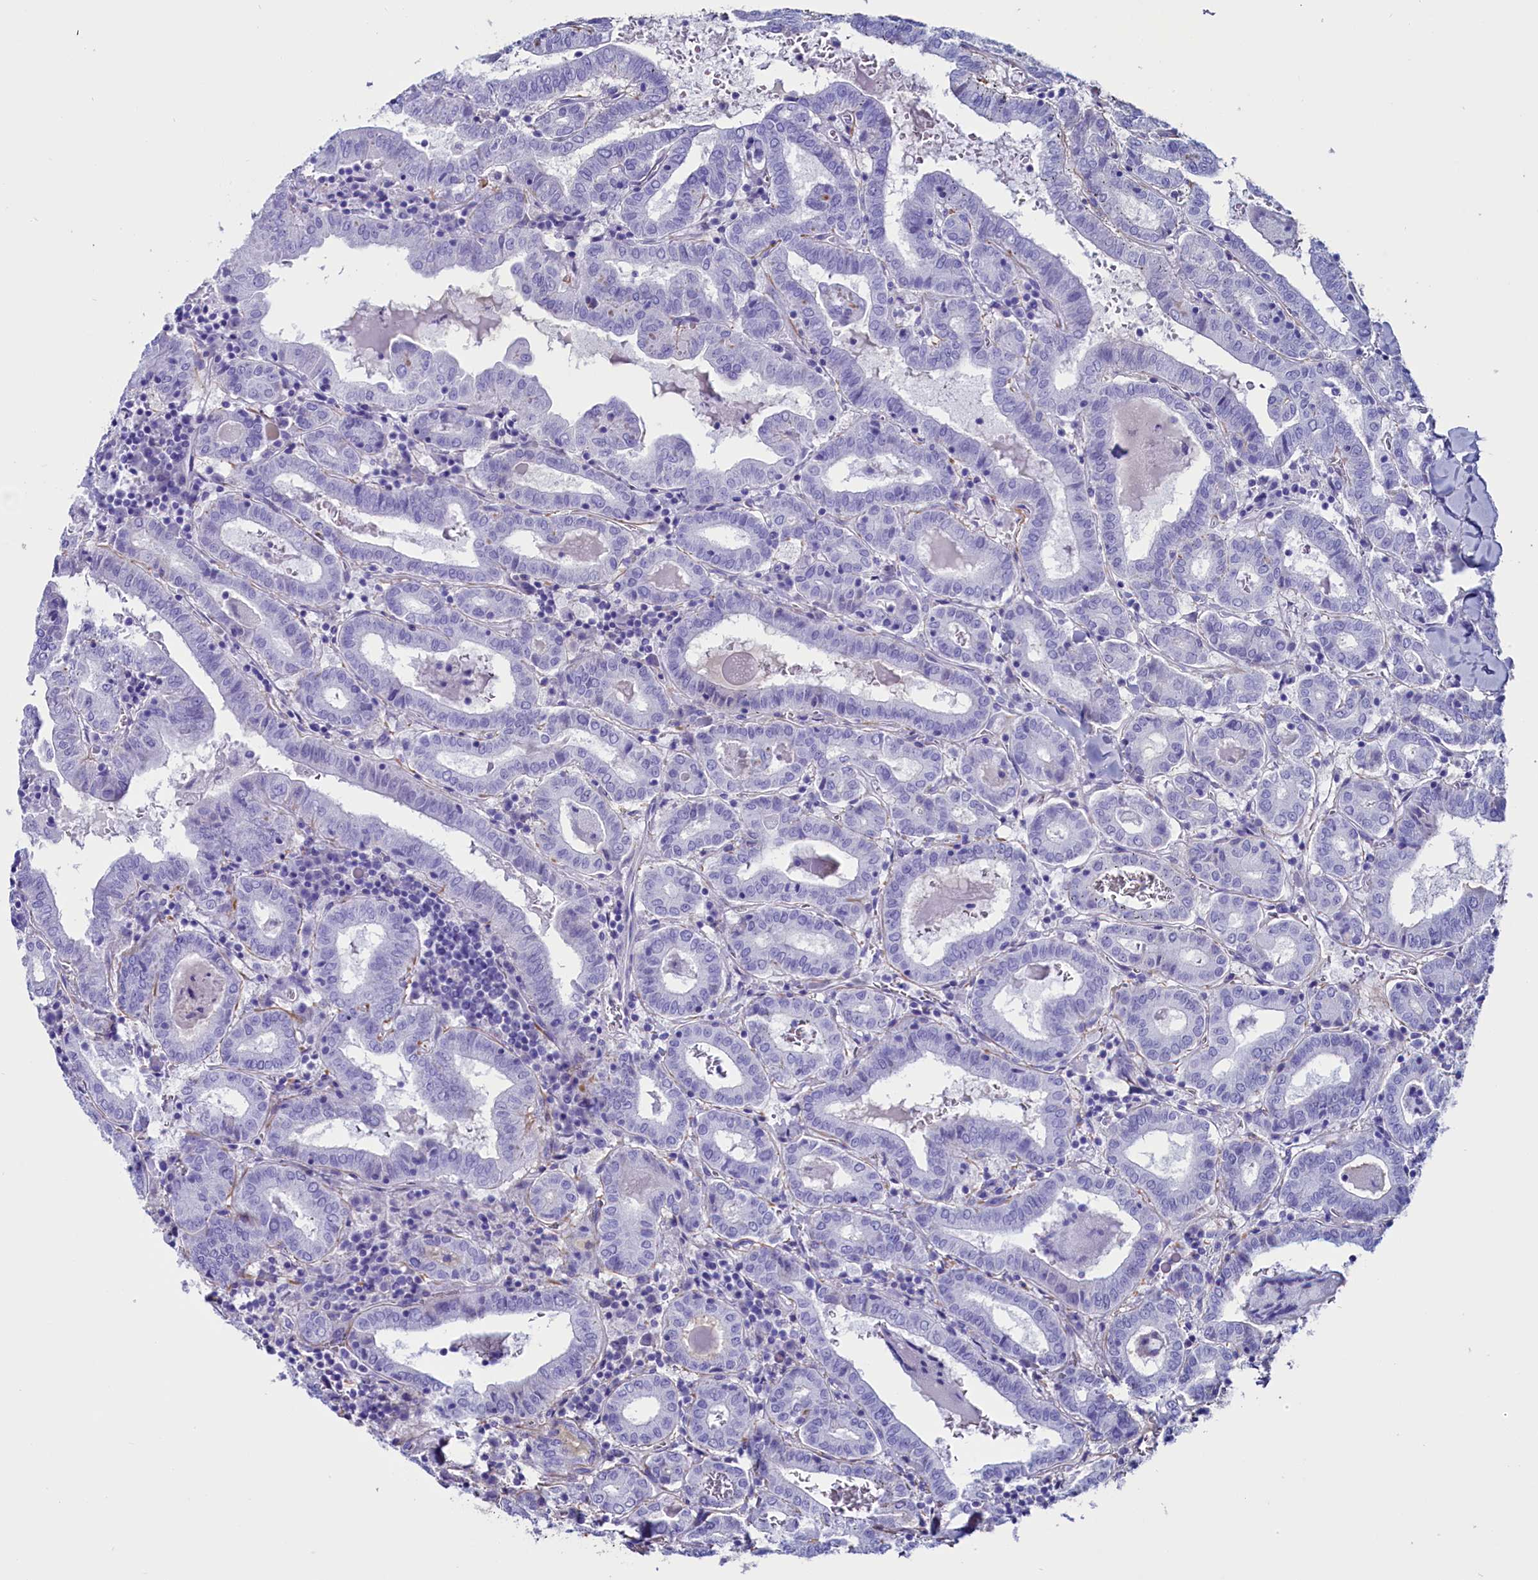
{"staining": {"intensity": "negative", "quantity": "none", "location": "none"}, "tissue": "thyroid cancer", "cell_type": "Tumor cells", "image_type": "cancer", "snomed": [{"axis": "morphology", "description": "Papillary adenocarcinoma, NOS"}, {"axis": "topography", "description": "Thyroid gland"}], "caption": "Immunohistochemistry of thyroid papillary adenocarcinoma reveals no expression in tumor cells. (Stains: DAB (3,3'-diaminobenzidine) immunohistochemistry (IHC) with hematoxylin counter stain, Microscopy: brightfield microscopy at high magnification).", "gene": "ANKRD29", "patient": {"sex": "female", "age": 72}}